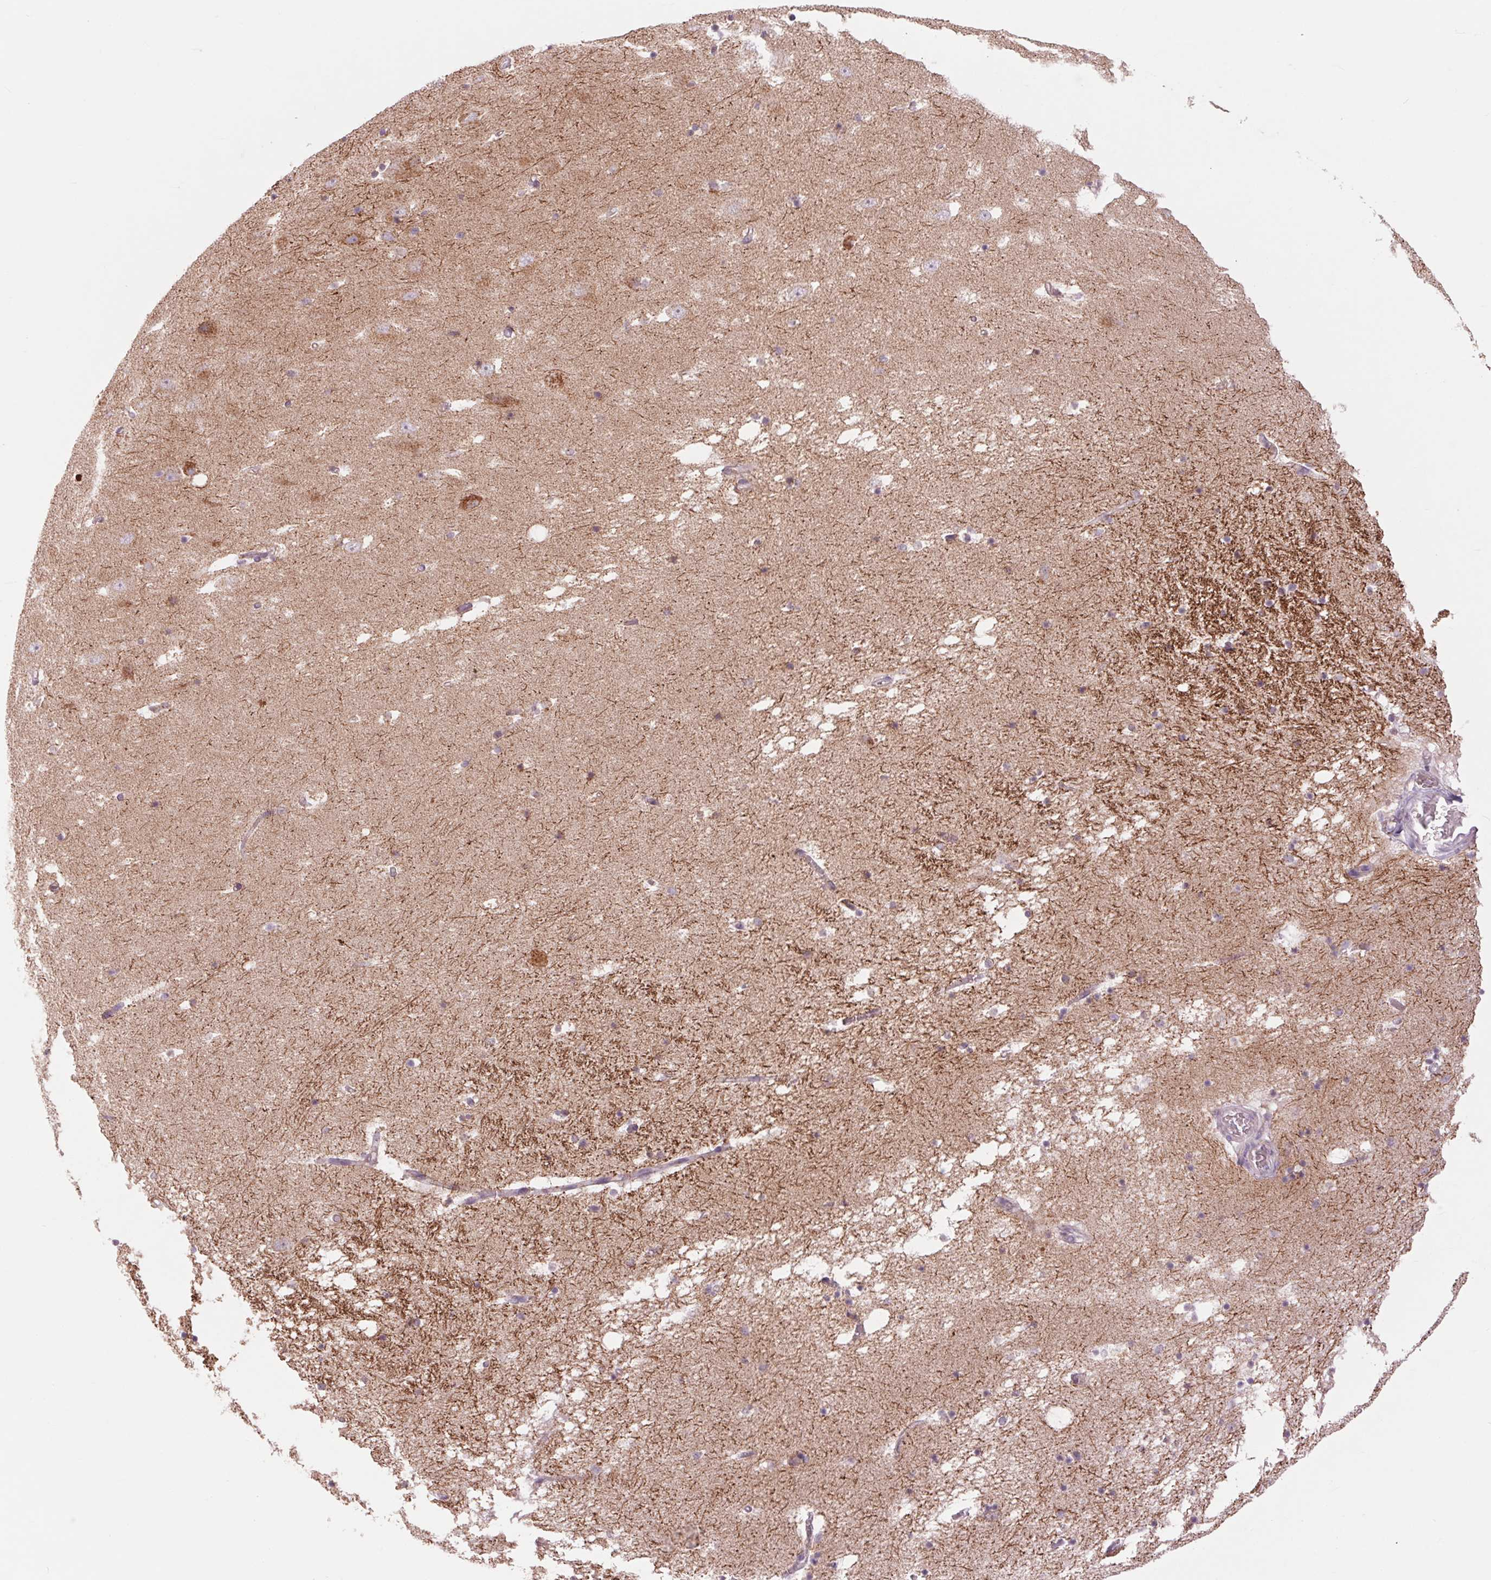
{"staining": {"intensity": "negative", "quantity": "none", "location": "none"}, "tissue": "hippocampus", "cell_type": "Glial cells", "image_type": "normal", "snomed": [{"axis": "morphology", "description": "Normal tissue, NOS"}, {"axis": "topography", "description": "Hippocampus"}], "caption": "Photomicrograph shows no significant protein positivity in glial cells of benign hippocampus.", "gene": "COX6A1", "patient": {"sex": "male", "age": 58}}